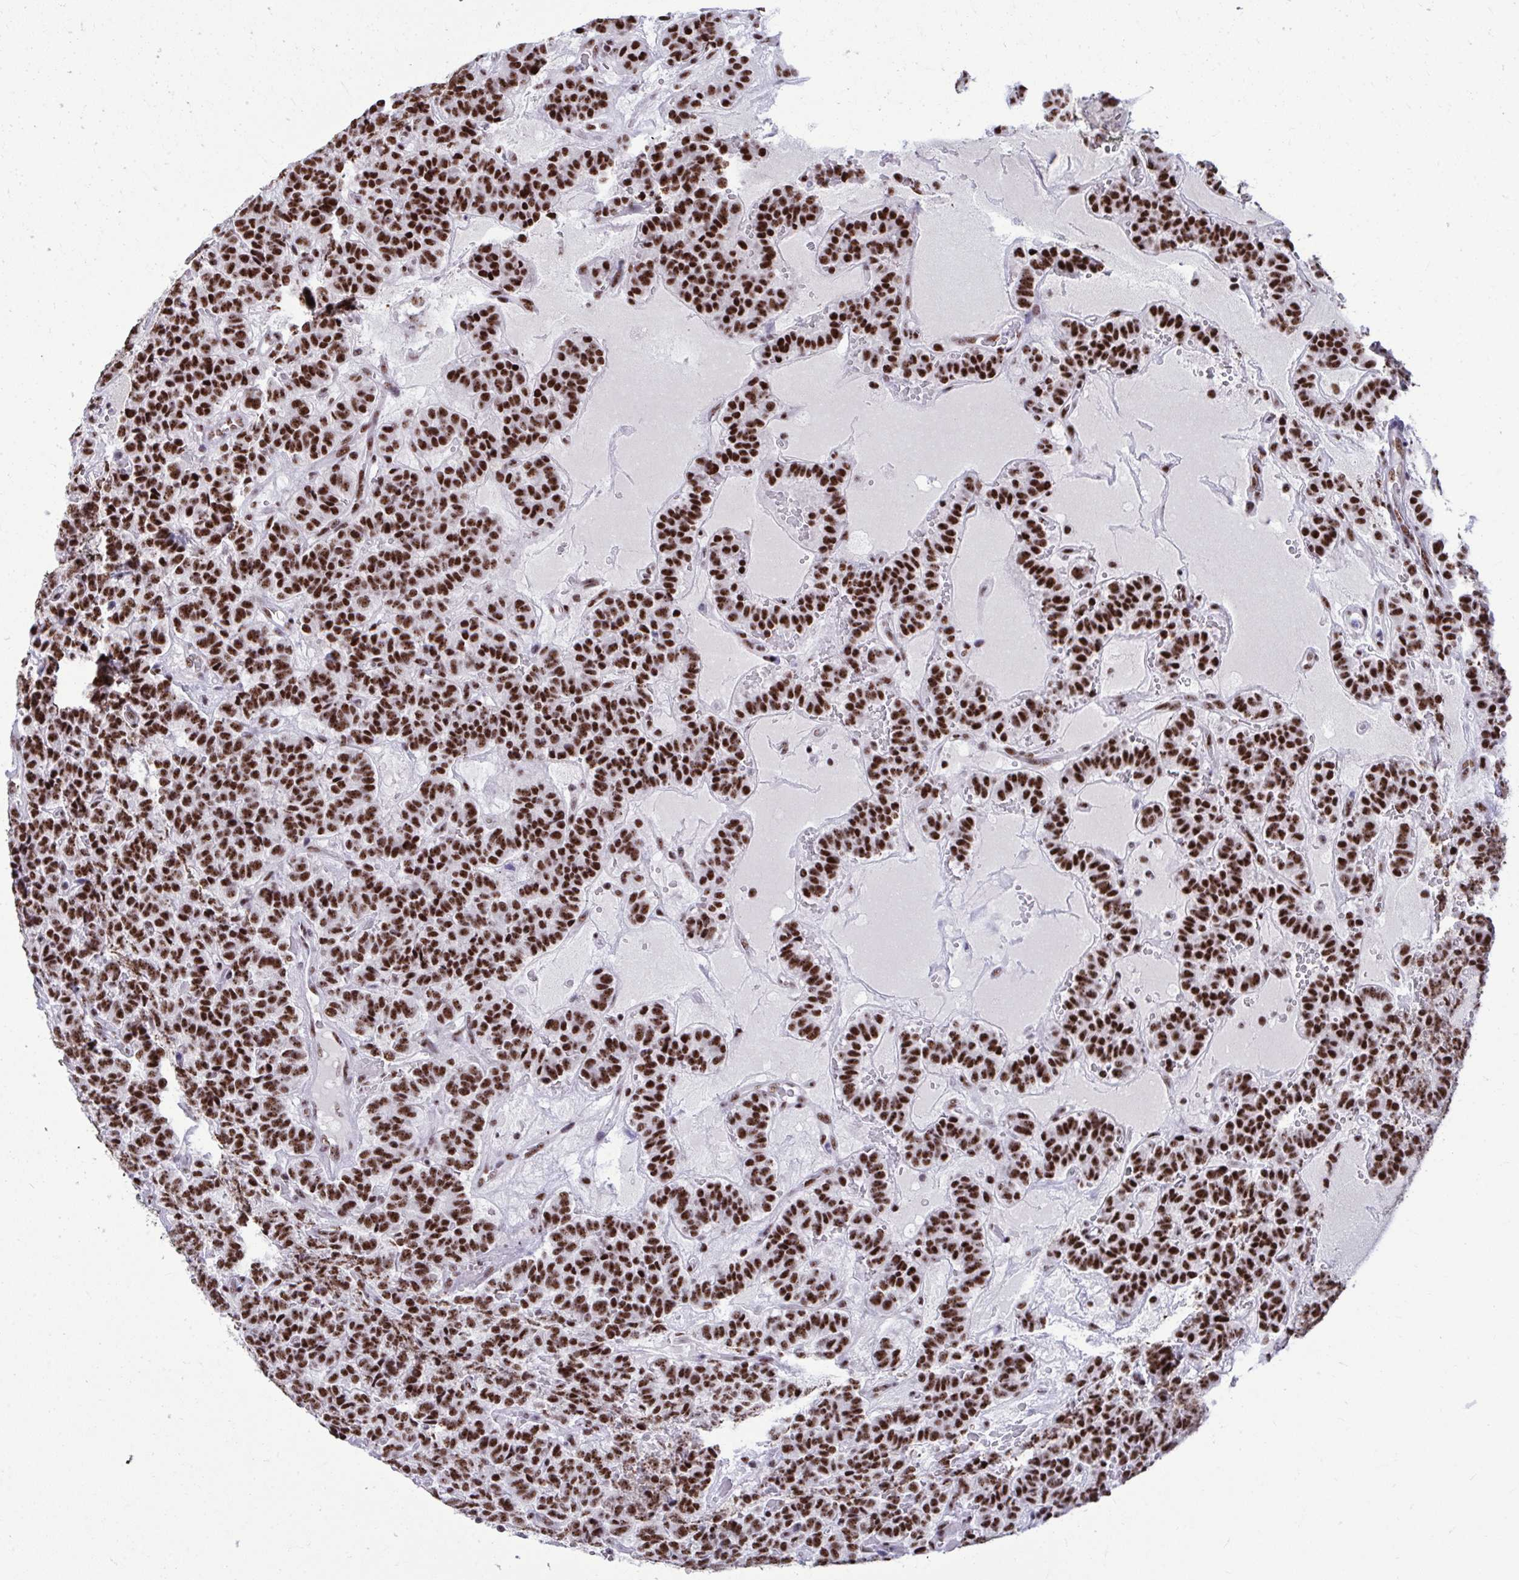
{"staining": {"intensity": "strong", "quantity": ">75%", "location": "nuclear"}, "tissue": "carcinoid", "cell_type": "Tumor cells", "image_type": "cancer", "snomed": [{"axis": "morphology", "description": "Carcinoid, malignant, NOS"}, {"axis": "topography", "description": "Pancreas"}], "caption": "High-power microscopy captured an immunohistochemistry (IHC) image of carcinoid, revealing strong nuclear positivity in about >75% of tumor cells. (DAB (3,3'-diaminobenzidine) IHC with brightfield microscopy, high magnification).", "gene": "PELP1", "patient": {"sex": "male", "age": 36}}